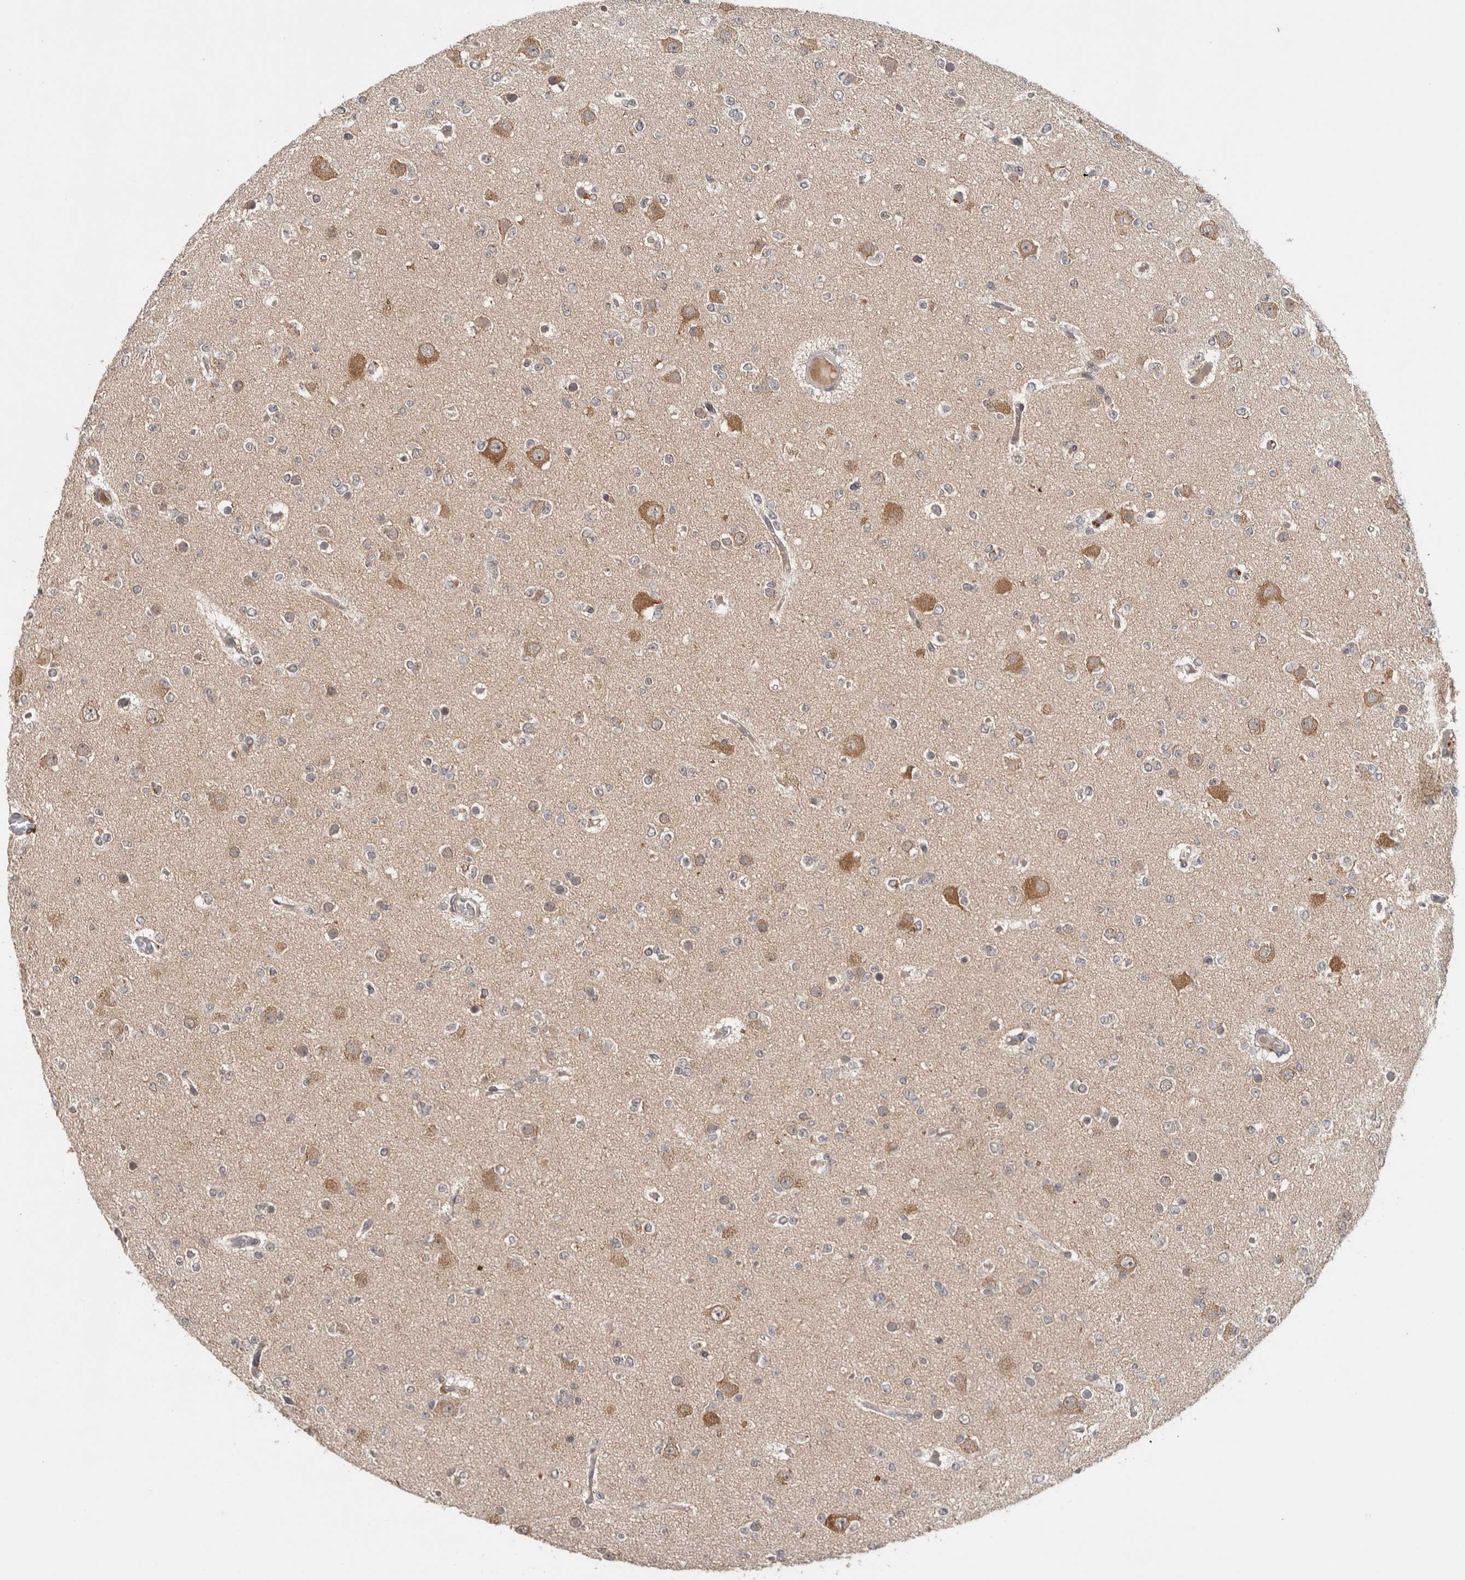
{"staining": {"intensity": "negative", "quantity": "none", "location": "none"}, "tissue": "glioma", "cell_type": "Tumor cells", "image_type": "cancer", "snomed": [{"axis": "morphology", "description": "Glioma, malignant, Low grade"}, {"axis": "topography", "description": "Brain"}], "caption": "The histopathology image demonstrates no staining of tumor cells in malignant glioma (low-grade).", "gene": "HMOX2", "patient": {"sex": "female", "age": 22}}